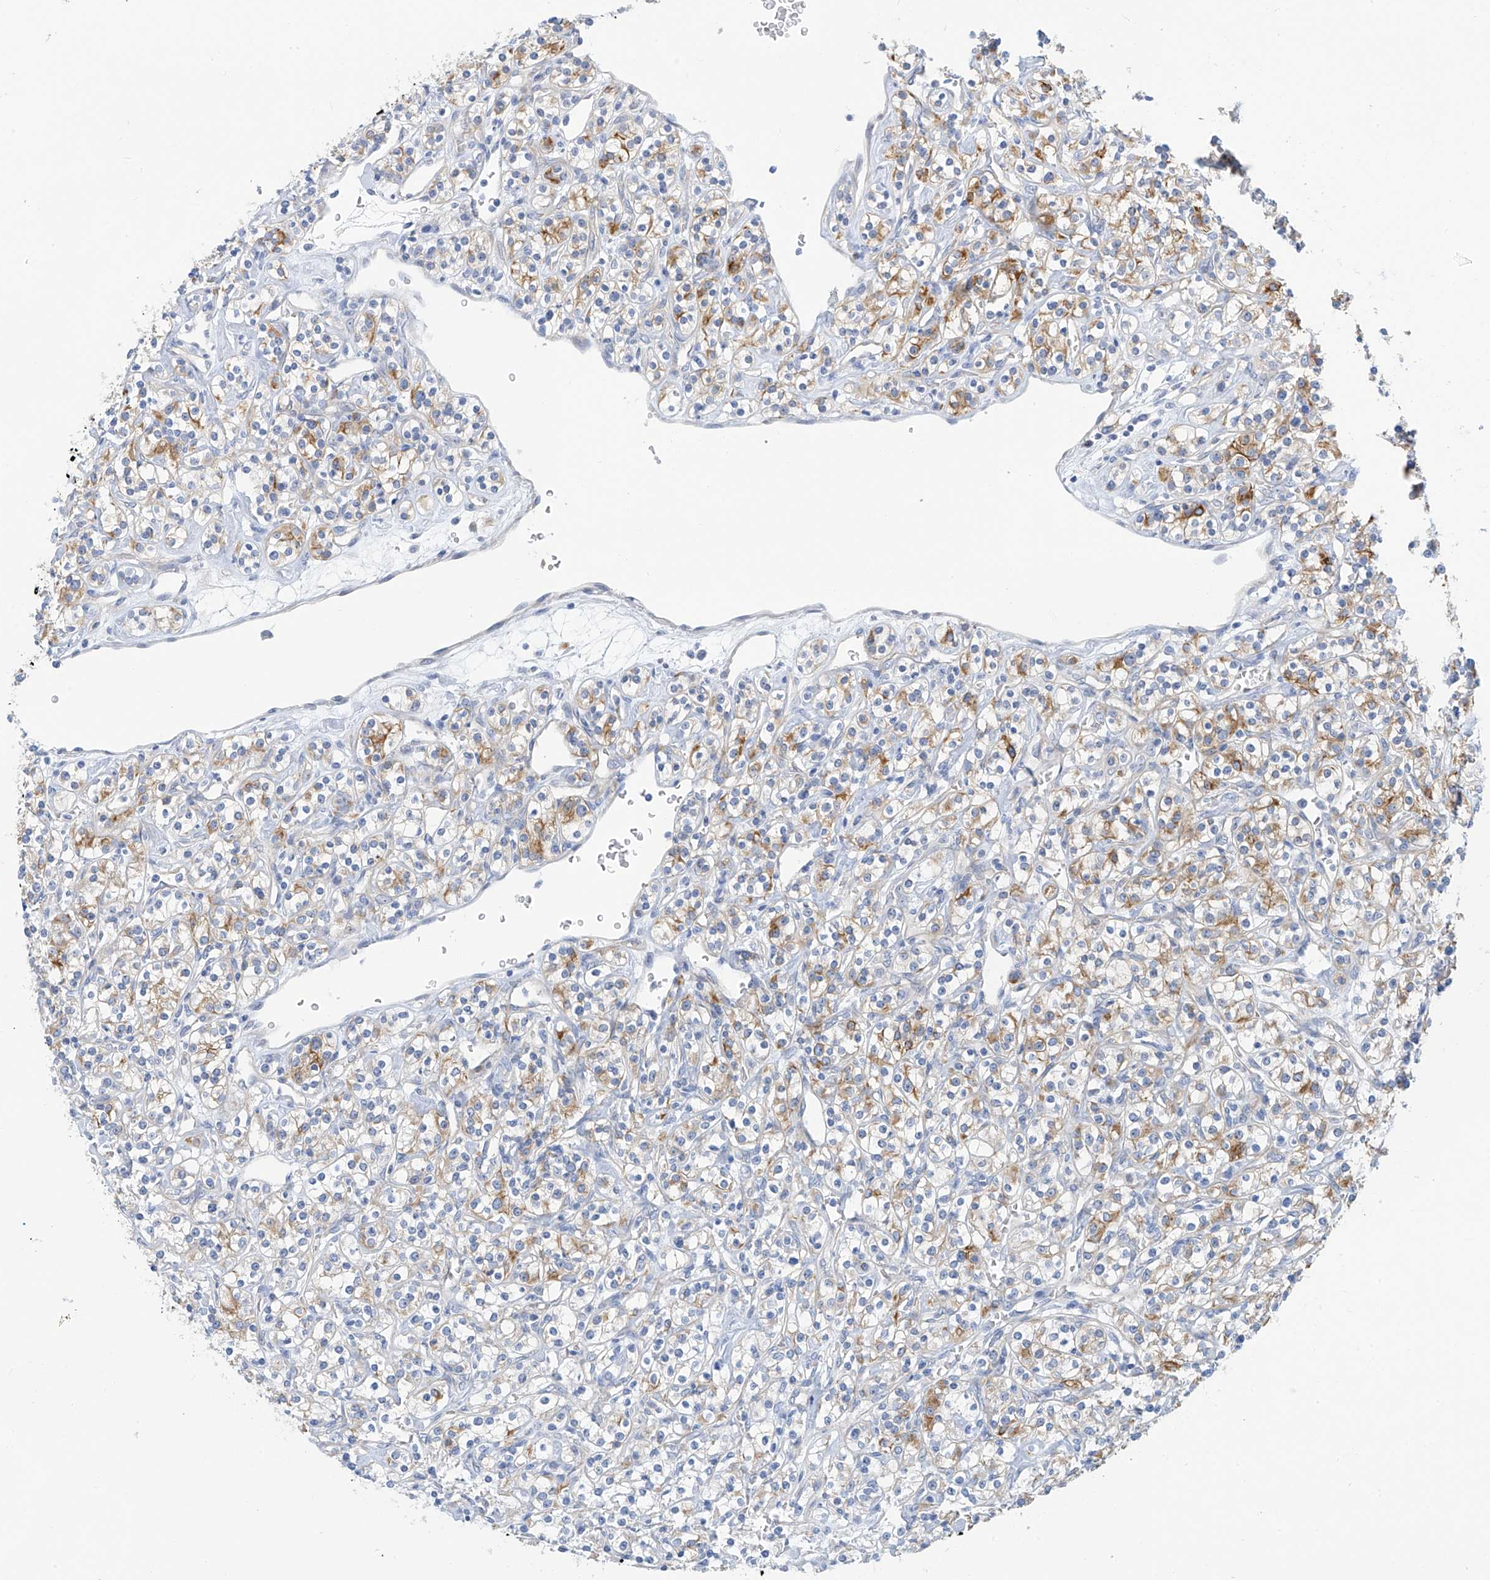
{"staining": {"intensity": "moderate", "quantity": "<25%", "location": "cytoplasmic/membranous"}, "tissue": "renal cancer", "cell_type": "Tumor cells", "image_type": "cancer", "snomed": [{"axis": "morphology", "description": "Adenocarcinoma, NOS"}, {"axis": "topography", "description": "Kidney"}], "caption": "Renal cancer tissue exhibits moderate cytoplasmic/membranous expression in approximately <25% of tumor cells, visualized by immunohistochemistry.", "gene": "PIK3C2B", "patient": {"sex": "male", "age": 77}}